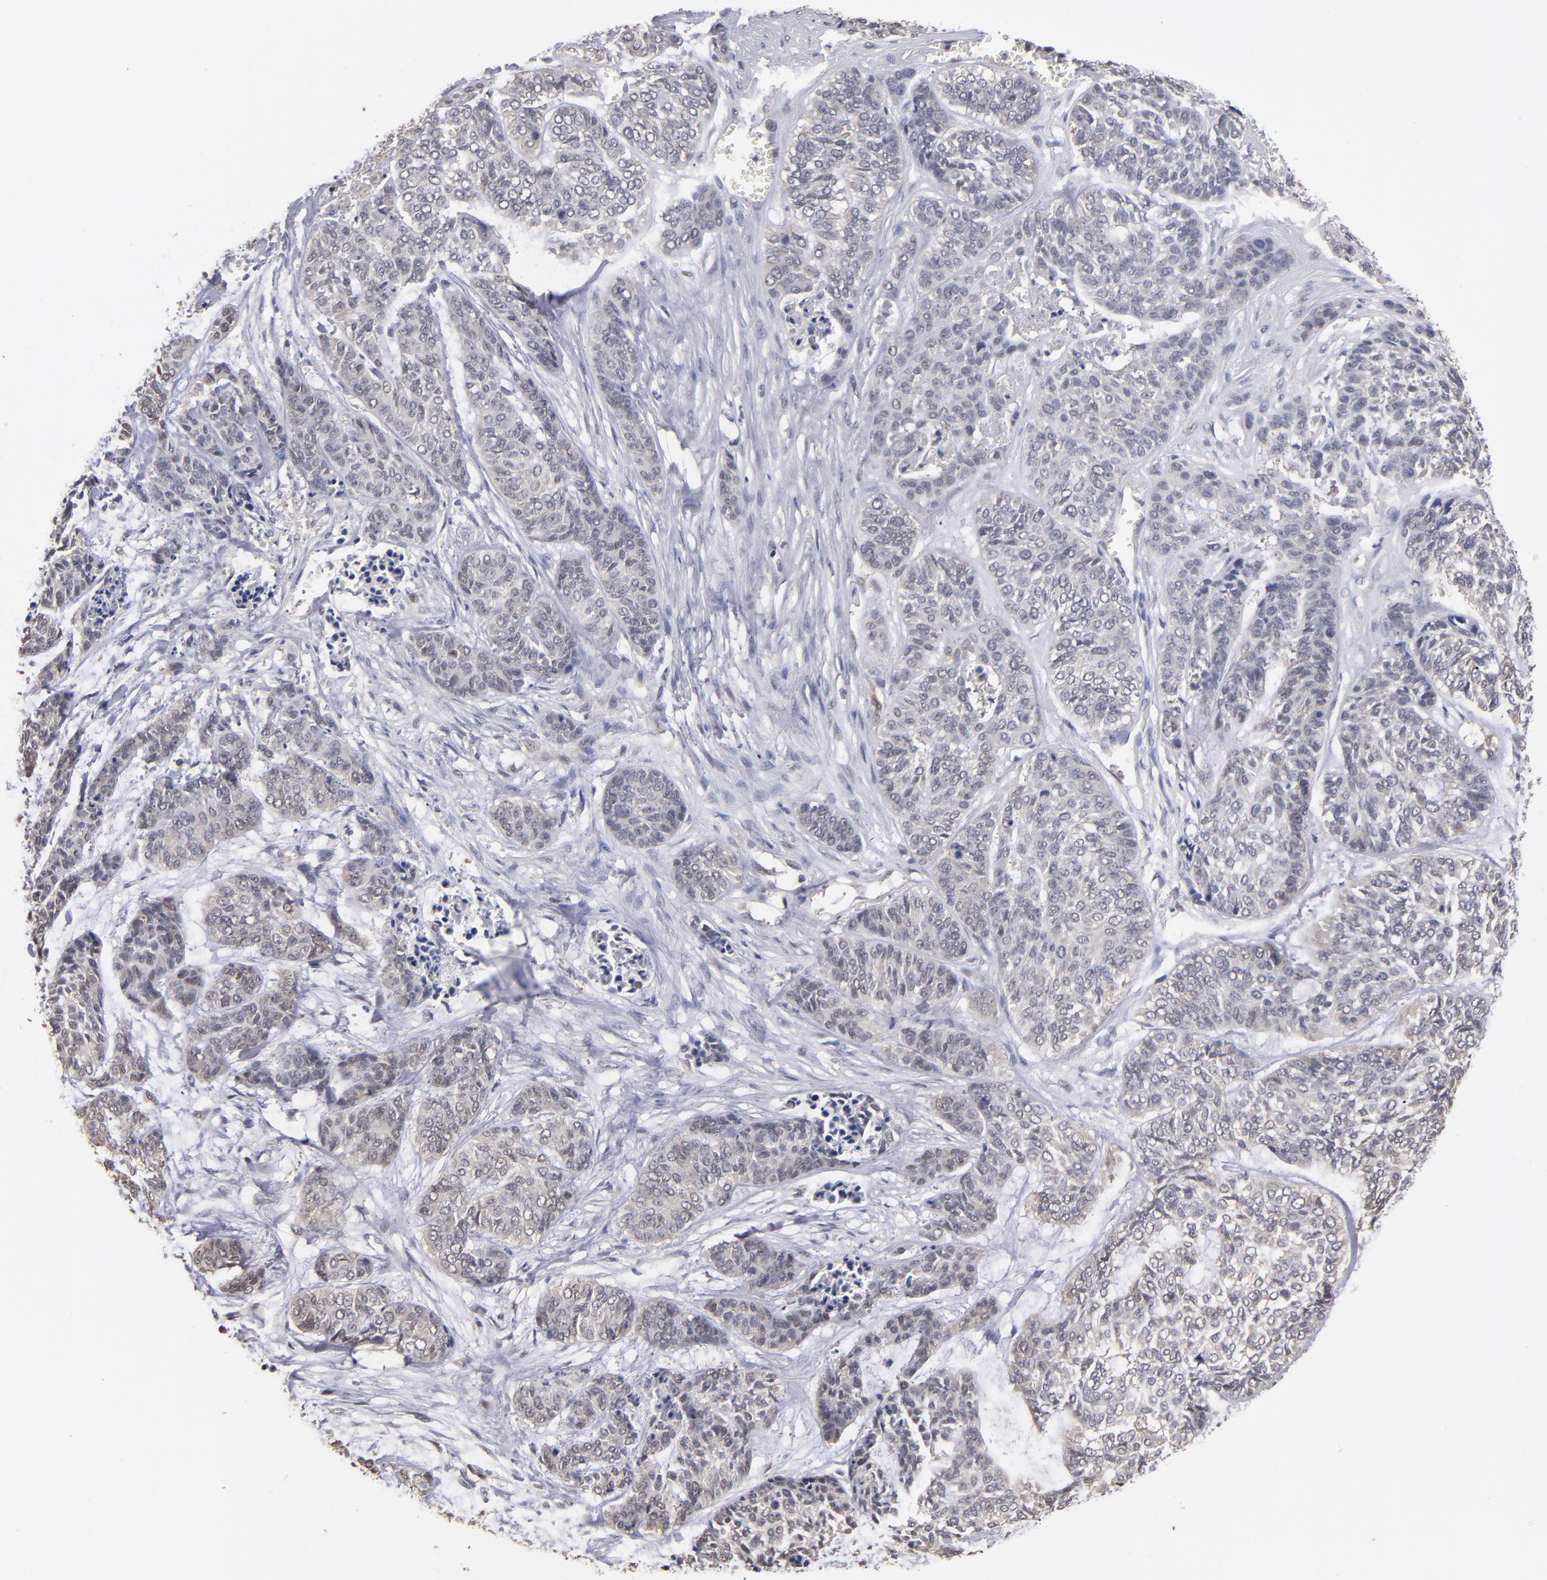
{"staining": {"intensity": "weak", "quantity": "<25%", "location": "cytoplasmic/membranous"}, "tissue": "skin cancer", "cell_type": "Tumor cells", "image_type": "cancer", "snomed": [{"axis": "morphology", "description": "Basal cell carcinoma"}, {"axis": "topography", "description": "Skin"}], "caption": "Immunohistochemical staining of human basal cell carcinoma (skin) exhibits no significant positivity in tumor cells.", "gene": "PSMD10", "patient": {"sex": "female", "age": 64}}